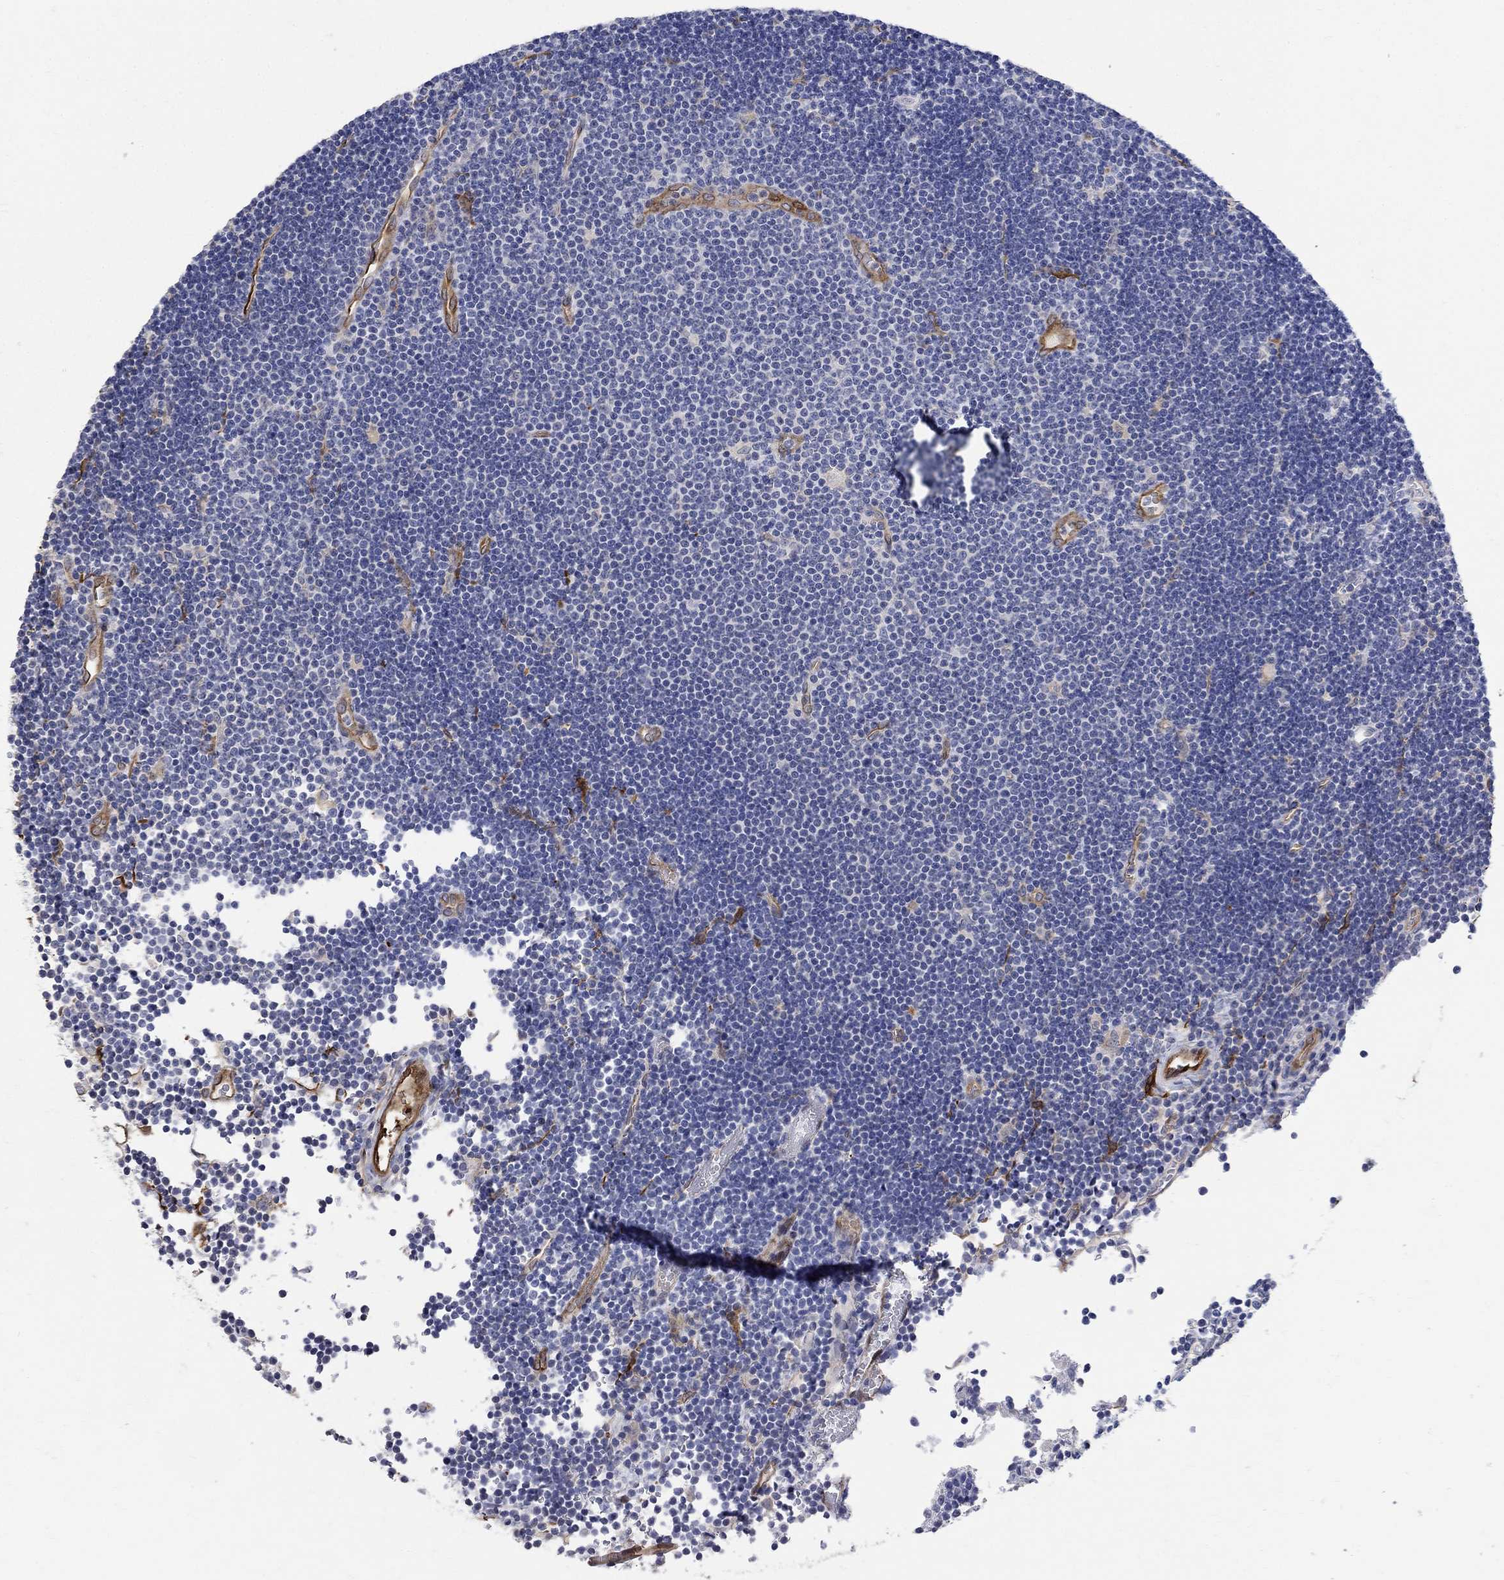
{"staining": {"intensity": "negative", "quantity": "none", "location": "none"}, "tissue": "lymphoma", "cell_type": "Tumor cells", "image_type": "cancer", "snomed": [{"axis": "morphology", "description": "Malignant lymphoma, non-Hodgkin's type, Low grade"}, {"axis": "topography", "description": "Brain"}], "caption": "Lymphoma was stained to show a protein in brown. There is no significant expression in tumor cells.", "gene": "TGM2", "patient": {"sex": "female", "age": 66}}